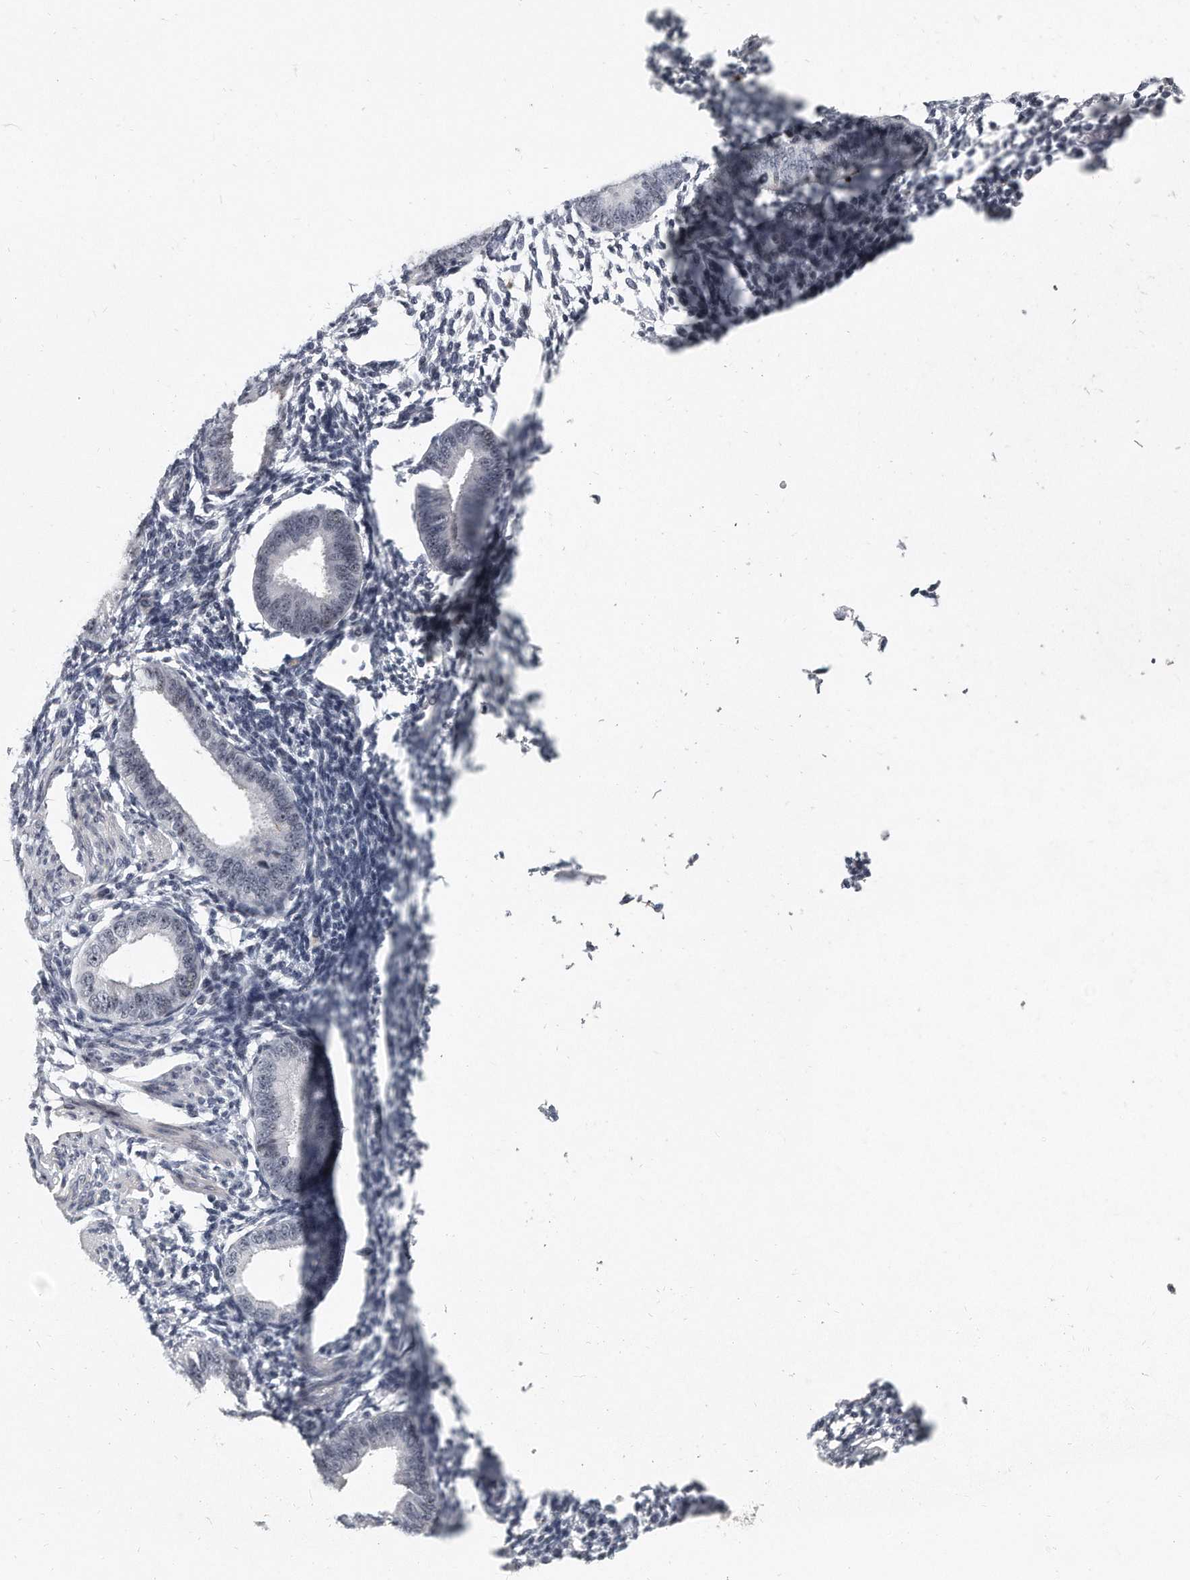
{"staining": {"intensity": "negative", "quantity": "none", "location": "none"}, "tissue": "endometrium", "cell_type": "Cells in endometrial stroma", "image_type": "normal", "snomed": [{"axis": "morphology", "description": "Normal tissue, NOS"}, {"axis": "topography", "description": "Uterus"}, {"axis": "topography", "description": "Endometrium"}], "caption": "Immunohistochemistry (IHC) histopathology image of benign endometrium stained for a protein (brown), which demonstrates no staining in cells in endometrial stroma.", "gene": "TFCP2L1", "patient": {"sex": "female", "age": 48}}